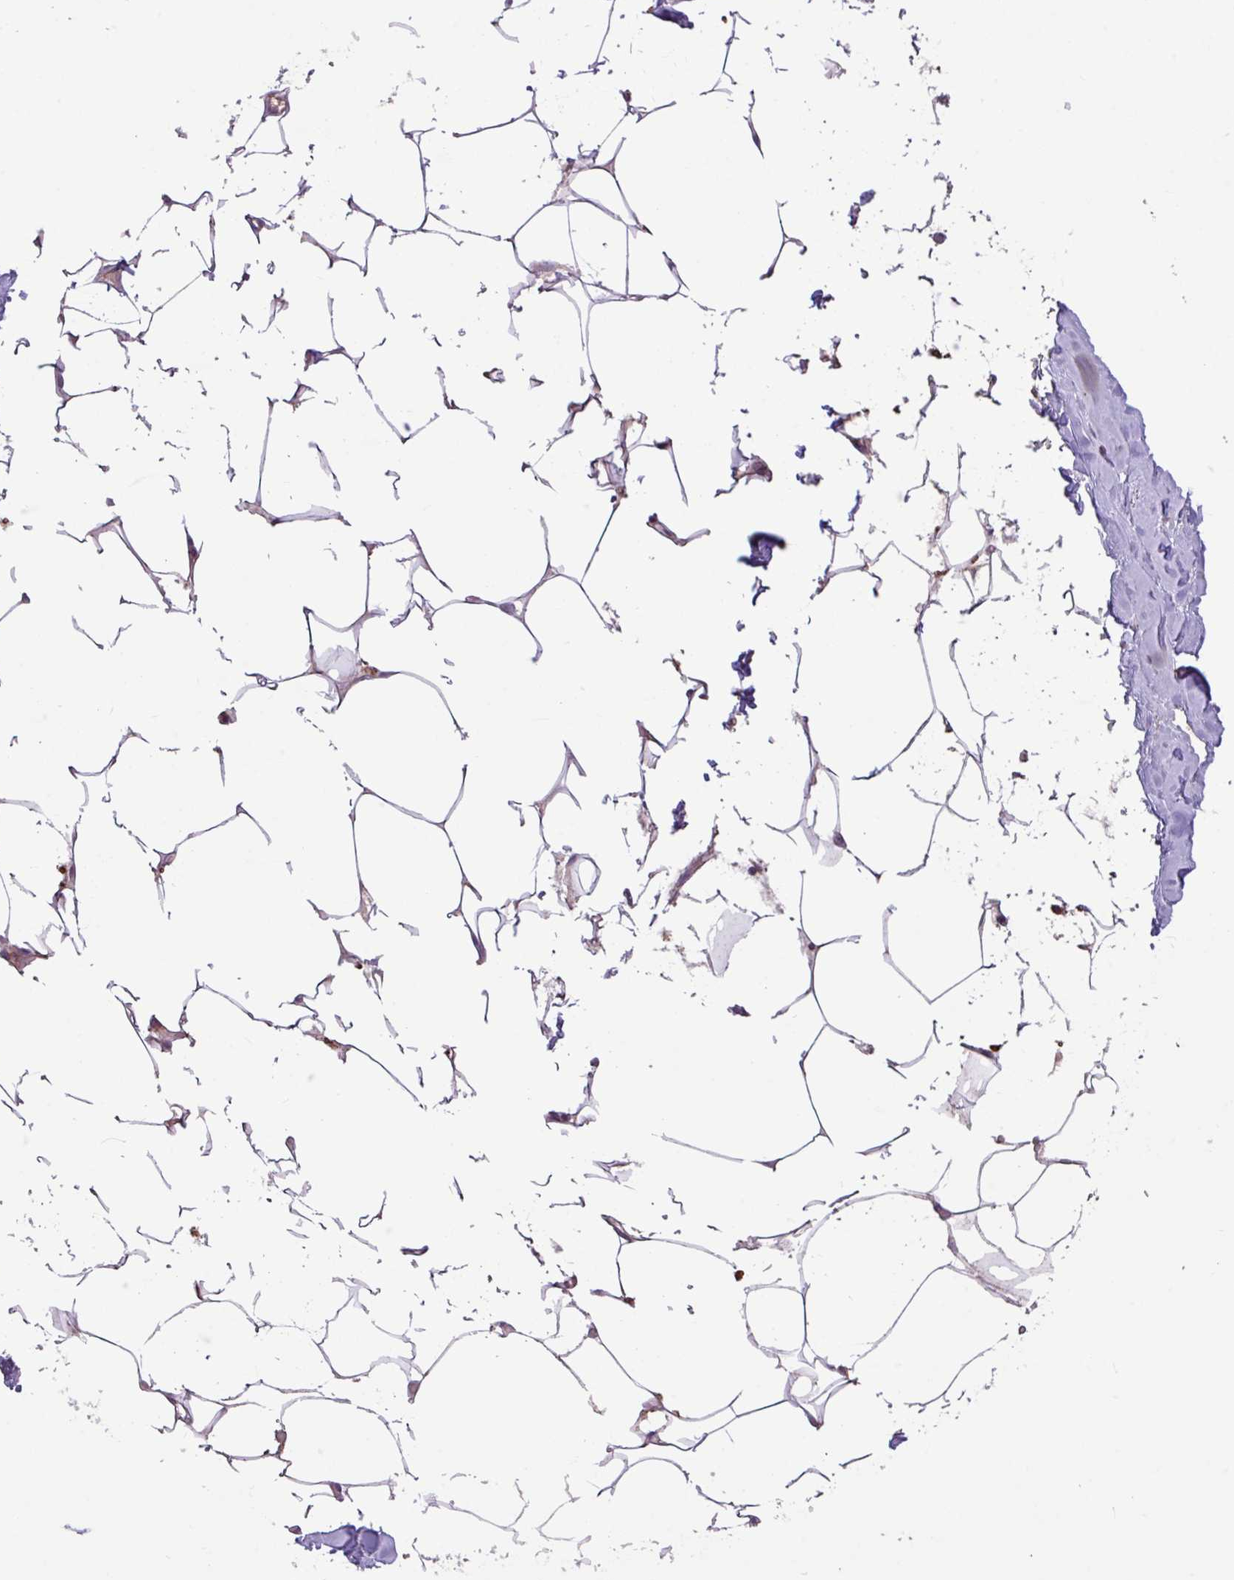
{"staining": {"intensity": "negative", "quantity": "none", "location": "none"}, "tissue": "breast", "cell_type": "Adipocytes", "image_type": "normal", "snomed": [{"axis": "morphology", "description": "Normal tissue, NOS"}, {"axis": "topography", "description": "Breast"}], "caption": "This is a image of immunohistochemistry (IHC) staining of unremarkable breast, which shows no expression in adipocytes. (DAB immunohistochemistry visualized using brightfield microscopy, high magnification).", "gene": "ARHGEF25", "patient": {"sex": "female", "age": 27}}